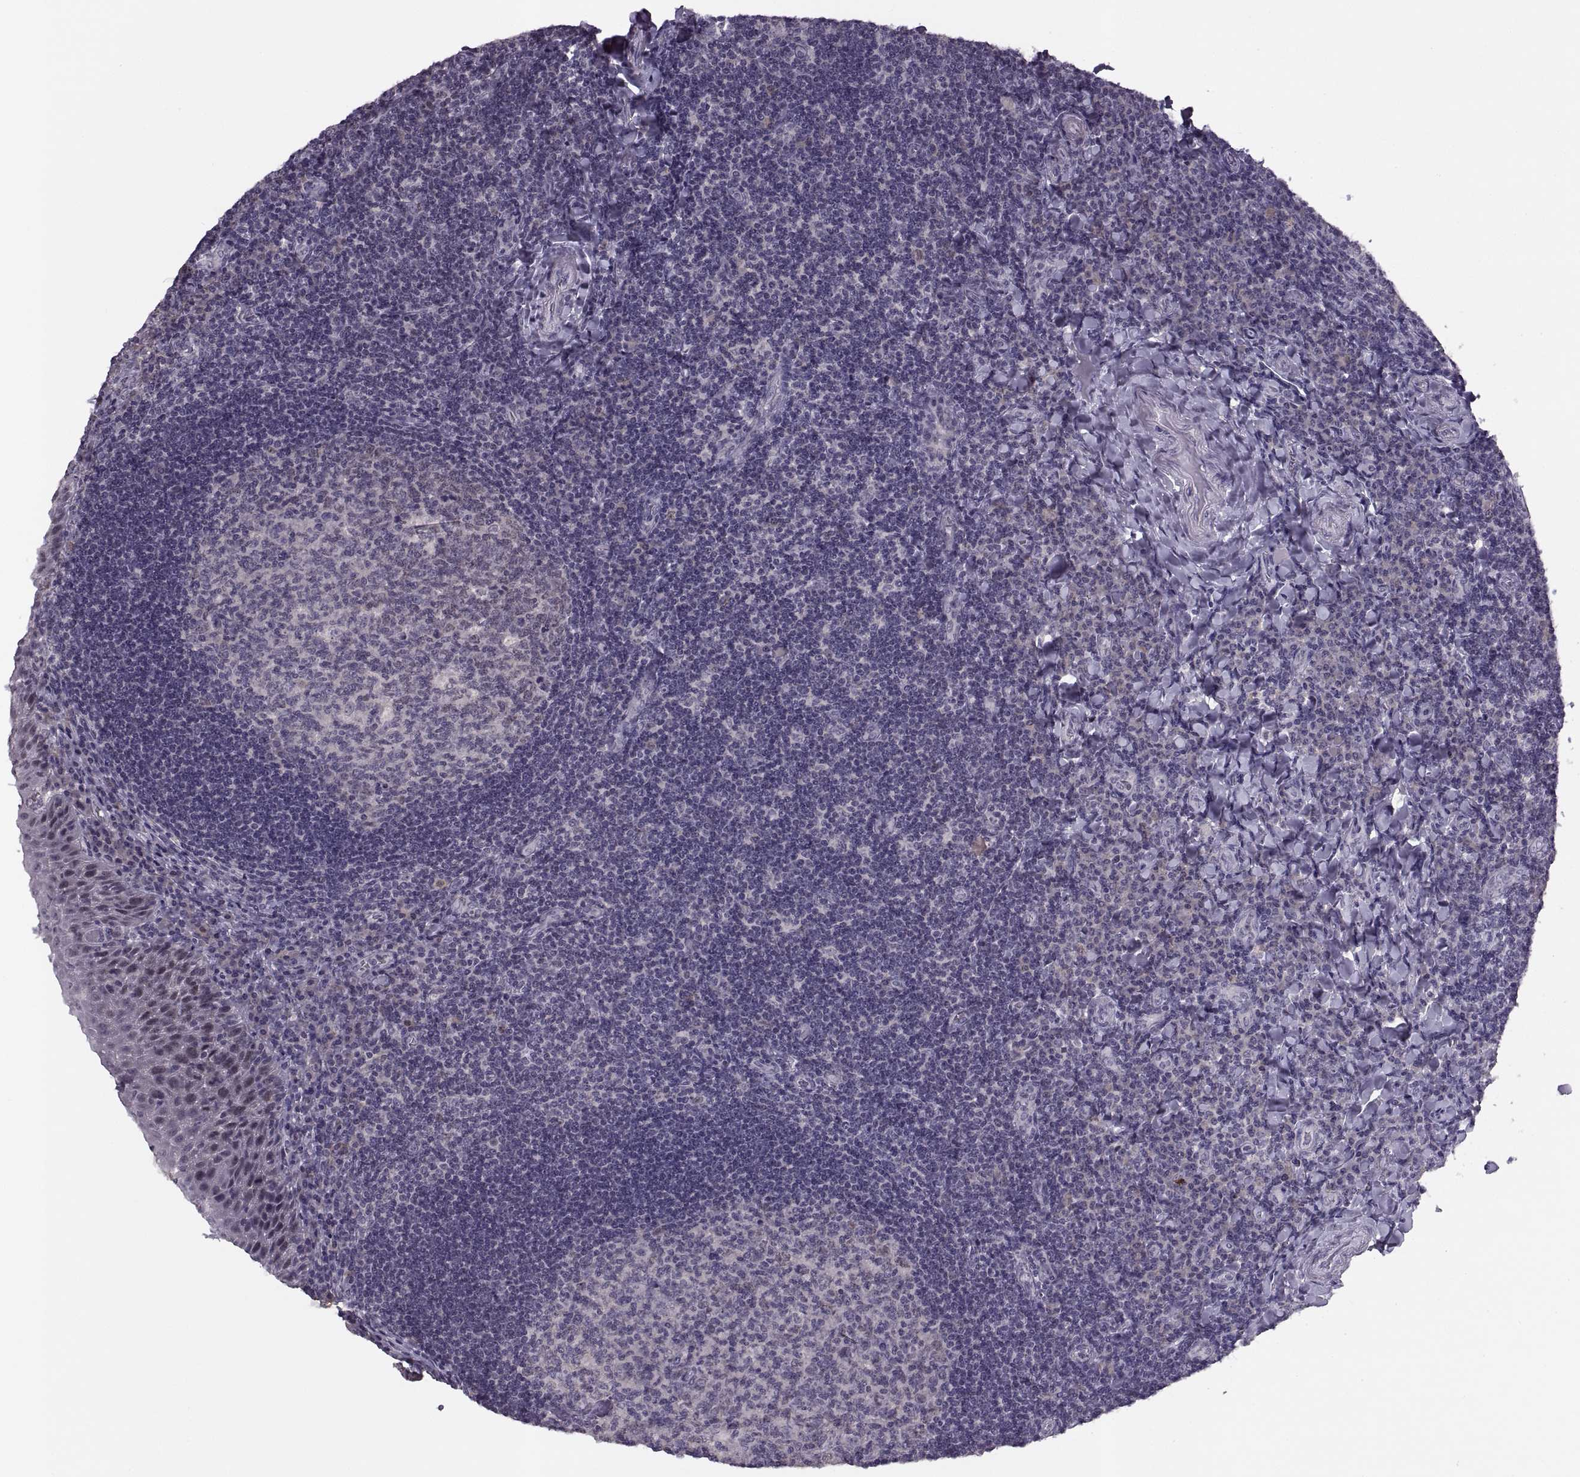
{"staining": {"intensity": "negative", "quantity": "none", "location": "none"}, "tissue": "tonsil", "cell_type": "Germinal center cells", "image_type": "normal", "snomed": [{"axis": "morphology", "description": "Normal tissue, NOS"}, {"axis": "morphology", "description": "Inflammation, NOS"}, {"axis": "topography", "description": "Tonsil"}], "caption": "Immunohistochemical staining of benign human tonsil exhibits no significant staining in germinal center cells.", "gene": "CACNA1F", "patient": {"sex": "female", "age": 31}}